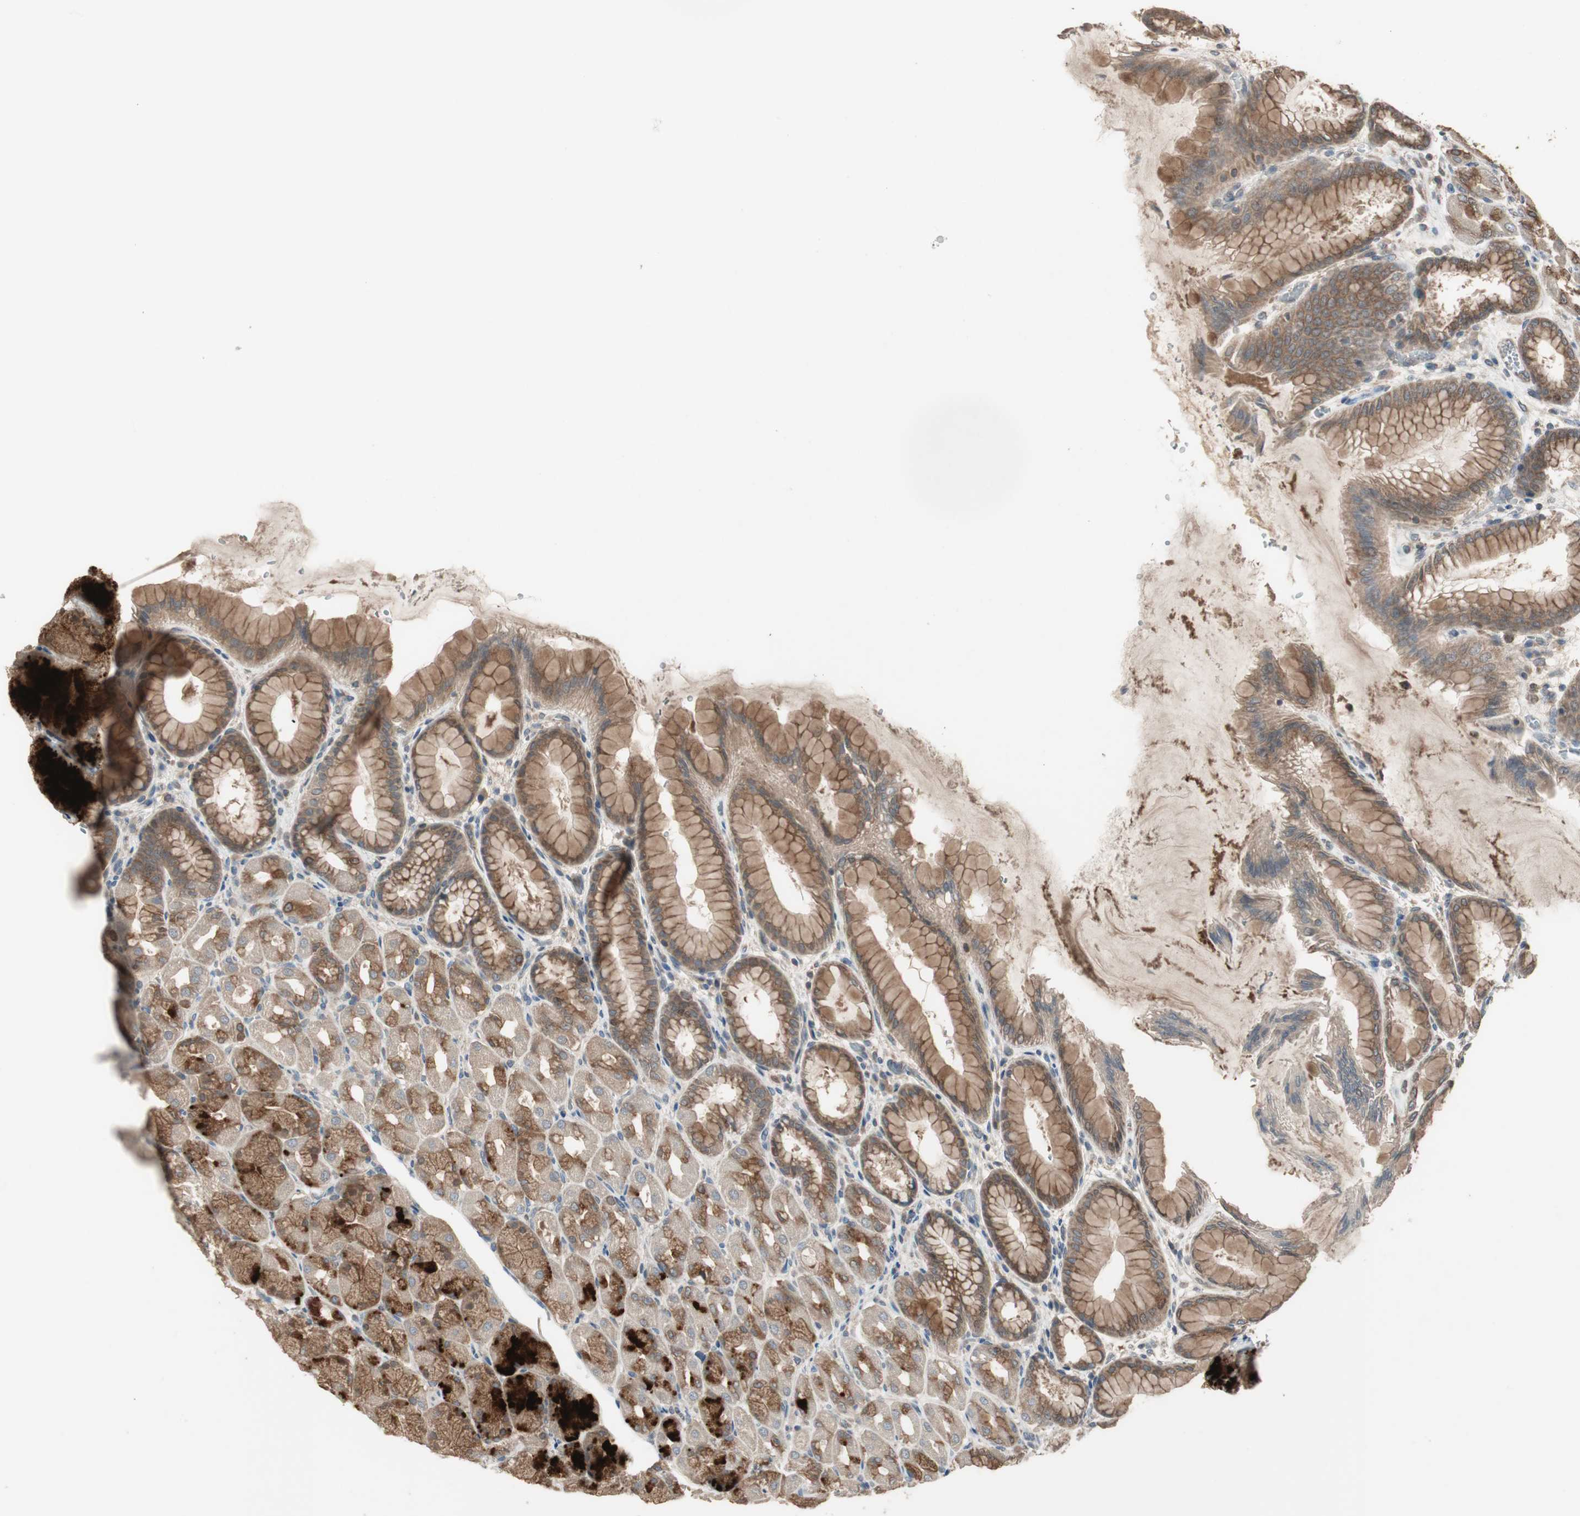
{"staining": {"intensity": "strong", "quantity": "25%-75%", "location": "cytoplasmic/membranous"}, "tissue": "stomach", "cell_type": "Glandular cells", "image_type": "normal", "snomed": [{"axis": "morphology", "description": "Normal tissue, NOS"}, {"axis": "topography", "description": "Stomach, upper"}], "caption": "Immunohistochemical staining of unremarkable human stomach demonstrates strong cytoplasmic/membranous protein expression in approximately 25%-75% of glandular cells. The staining is performed using DAB brown chromogen to label protein expression. The nuclei are counter-stained blue using hematoxylin.", "gene": "ATP6AP2", "patient": {"sex": "female", "age": 56}}